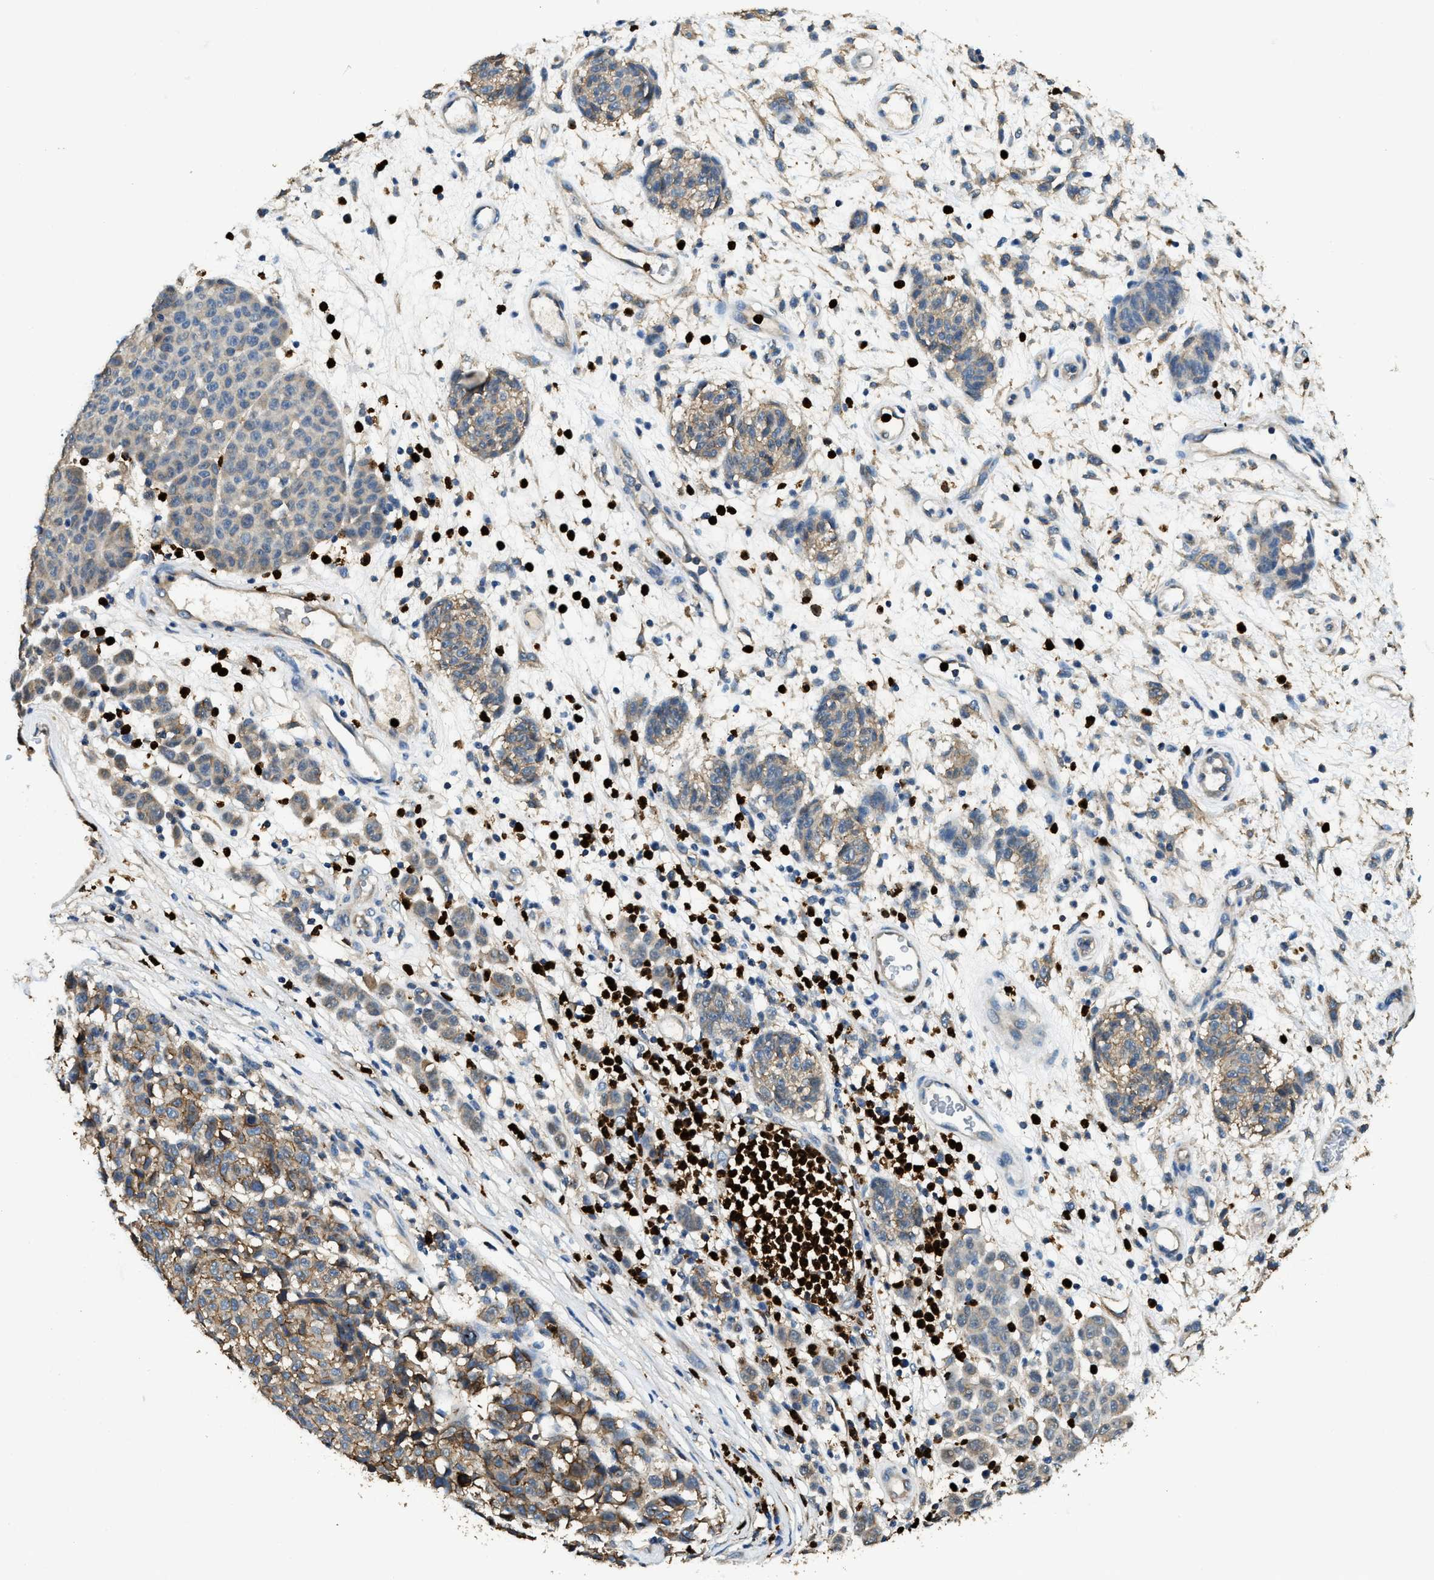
{"staining": {"intensity": "weak", "quantity": "25%-75%", "location": "cytoplasmic/membranous"}, "tissue": "melanoma", "cell_type": "Tumor cells", "image_type": "cancer", "snomed": [{"axis": "morphology", "description": "Malignant melanoma, NOS"}, {"axis": "topography", "description": "Skin"}], "caption": "This is a micrograph of immunohistochemistry (IHC) staining of malignant melanoma, which shows weak staining in the cytoplasmic/membranous of tumor cells.", "gene": "ANXA3", "patient": {"sex": "male", "age": 59}}